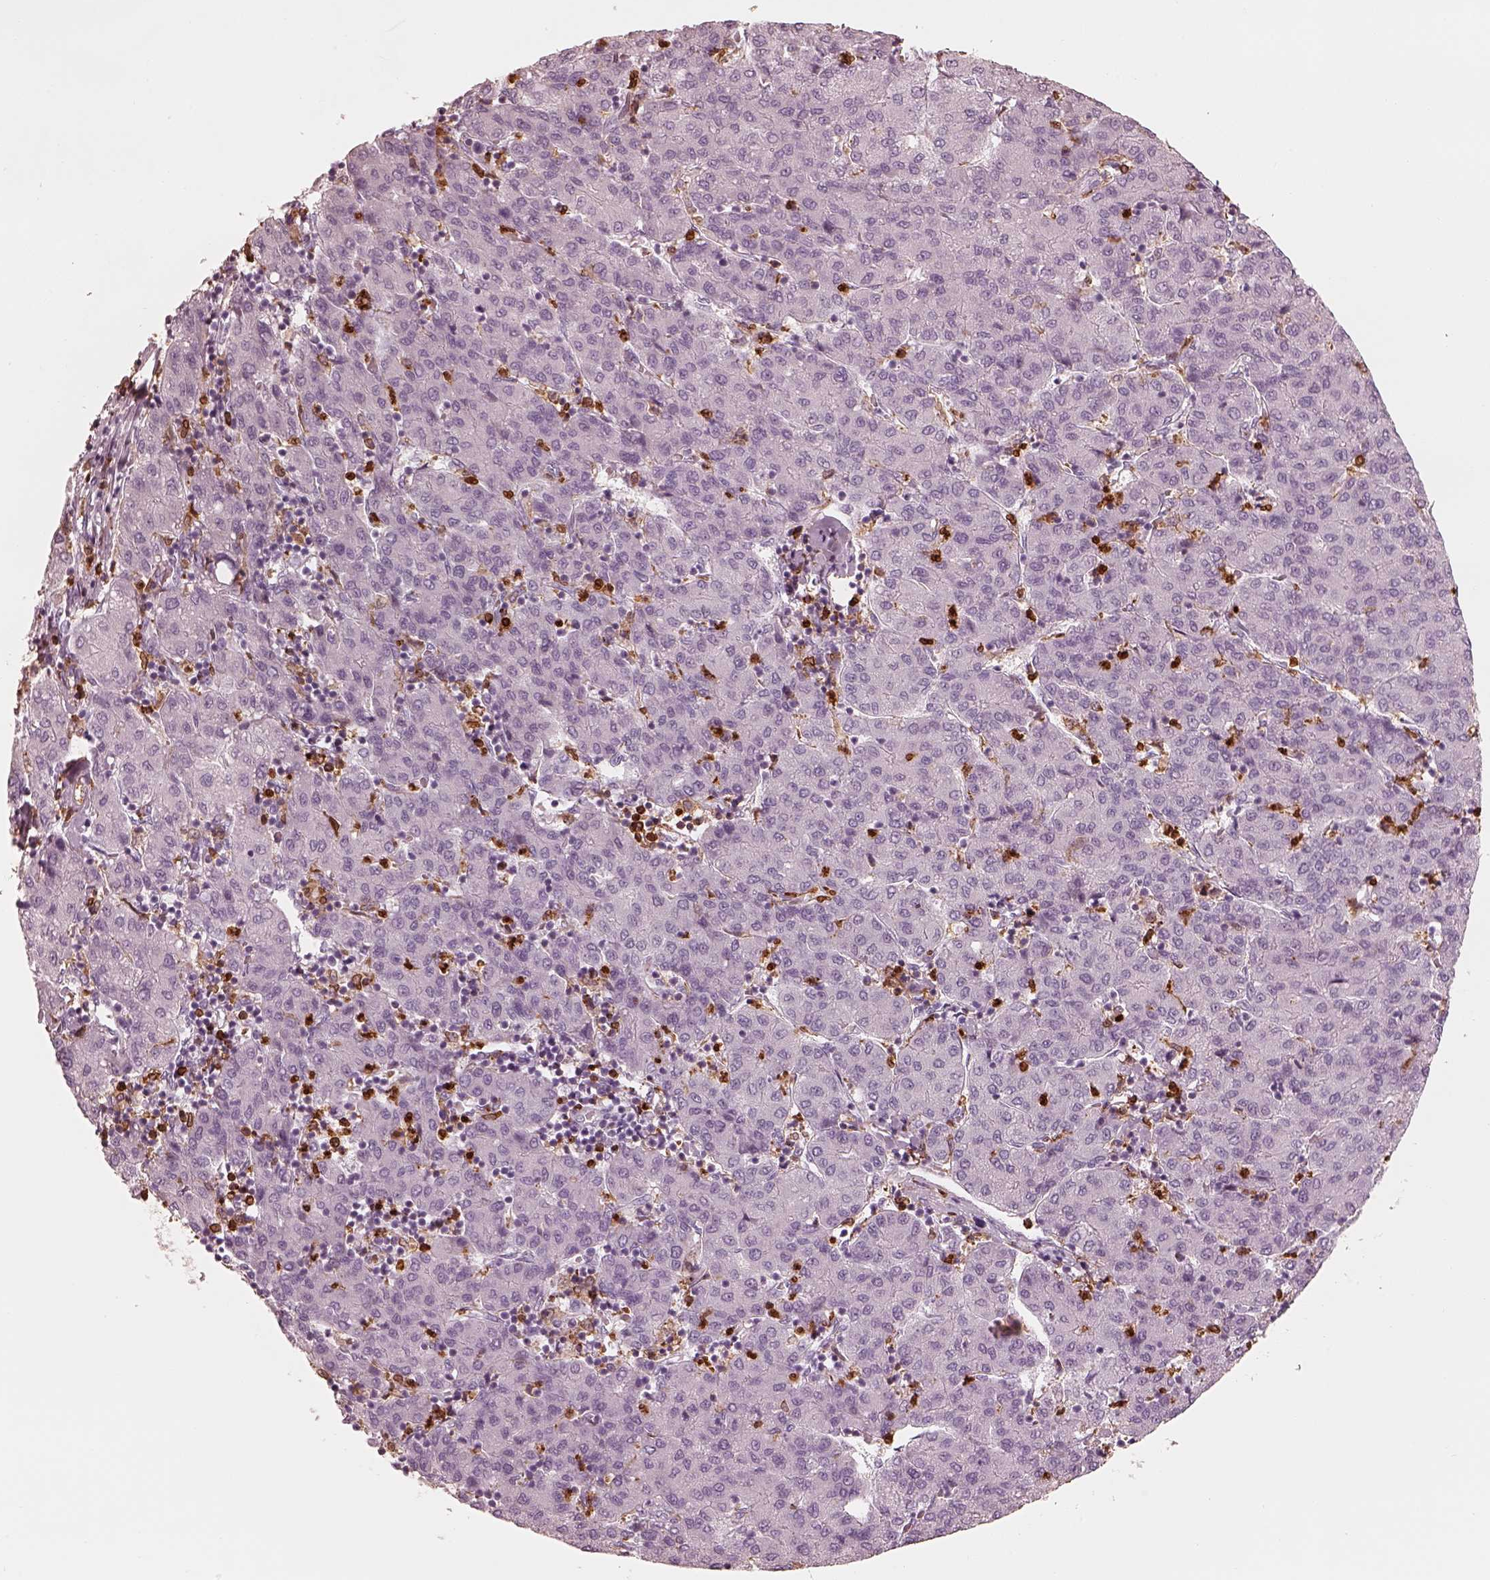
{"staining": {"intensity": "negative", "quantity": "none", "location": "none"}, "tissue": "liver cancer", "cell_type": "Tumor cells", "image_type": "cancer", "snomed": [{"axis": "morphology", "description": "Carcinoma, Hepatocellular, NOS"}, {"axis": "topography", "description": "Liver"}], "caption": "Tumor cells are negative for brown protein staining in liver hepatocellular carcinoma.", "gene": "ALOX5", "patient": {"sex": "male", "age": 65}}